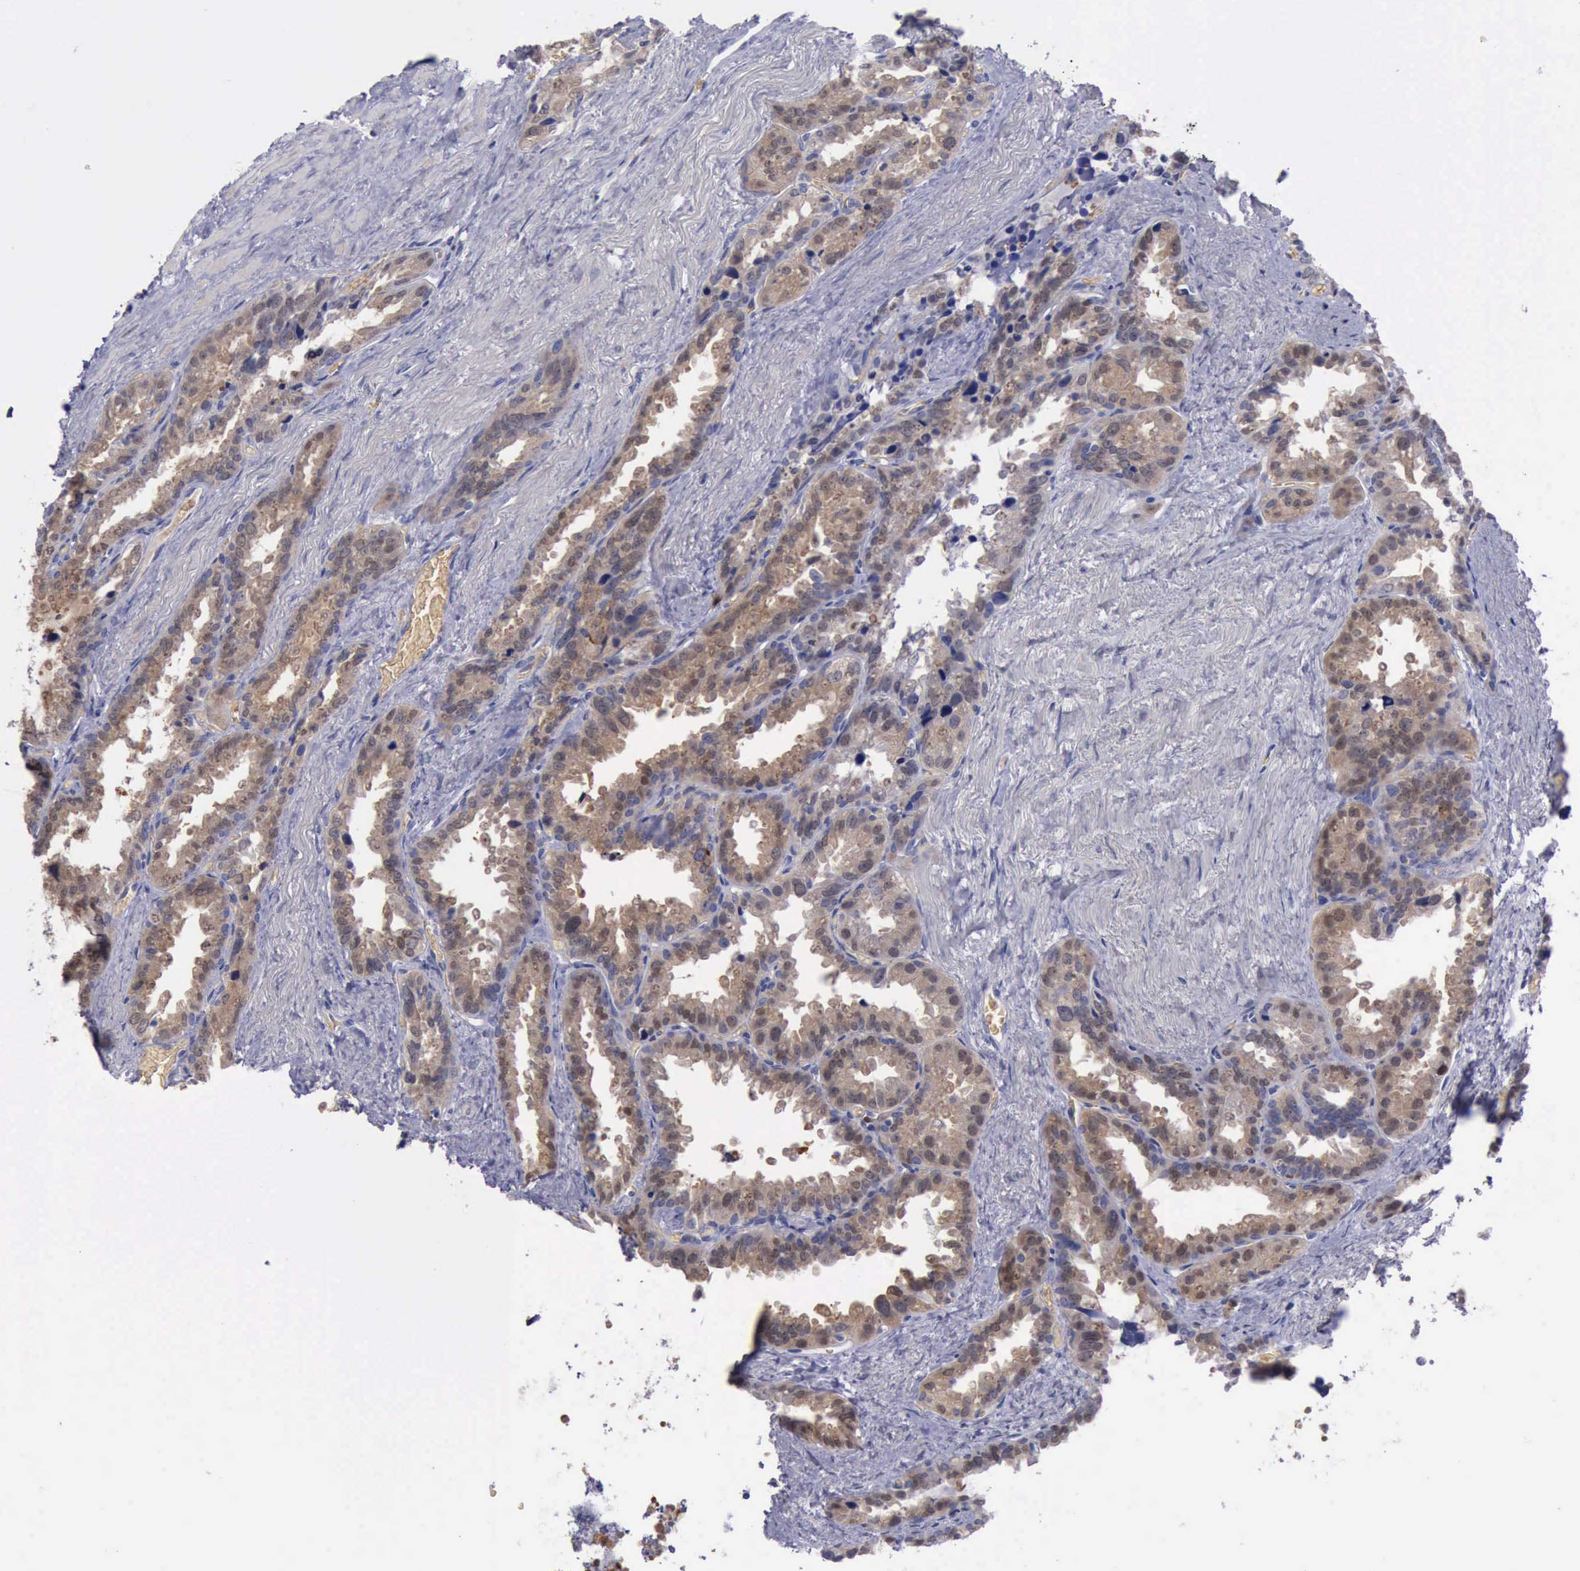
{"staining": {"intensity": "moderate", "quantity": "25%-75%", "location": "cytoplasmic/membranous,nuclear"}, "tissue": "seminal vesicle", "cell_type": "Glandular cells", "image_type": "normal", "snomed": [{"axis": "morphology", "description": "Normal tissue, NOS"}, {"axis": "topography", "description": "Prostate"}, {"axis": "topography", "description": "Seminal veicle"}], "caption": "Human seminal vesicle stained with a protein marker displays moderate staining in glandular cells.", "gene": "CEP128", "patient": {"sex": "male", "age": 63}}